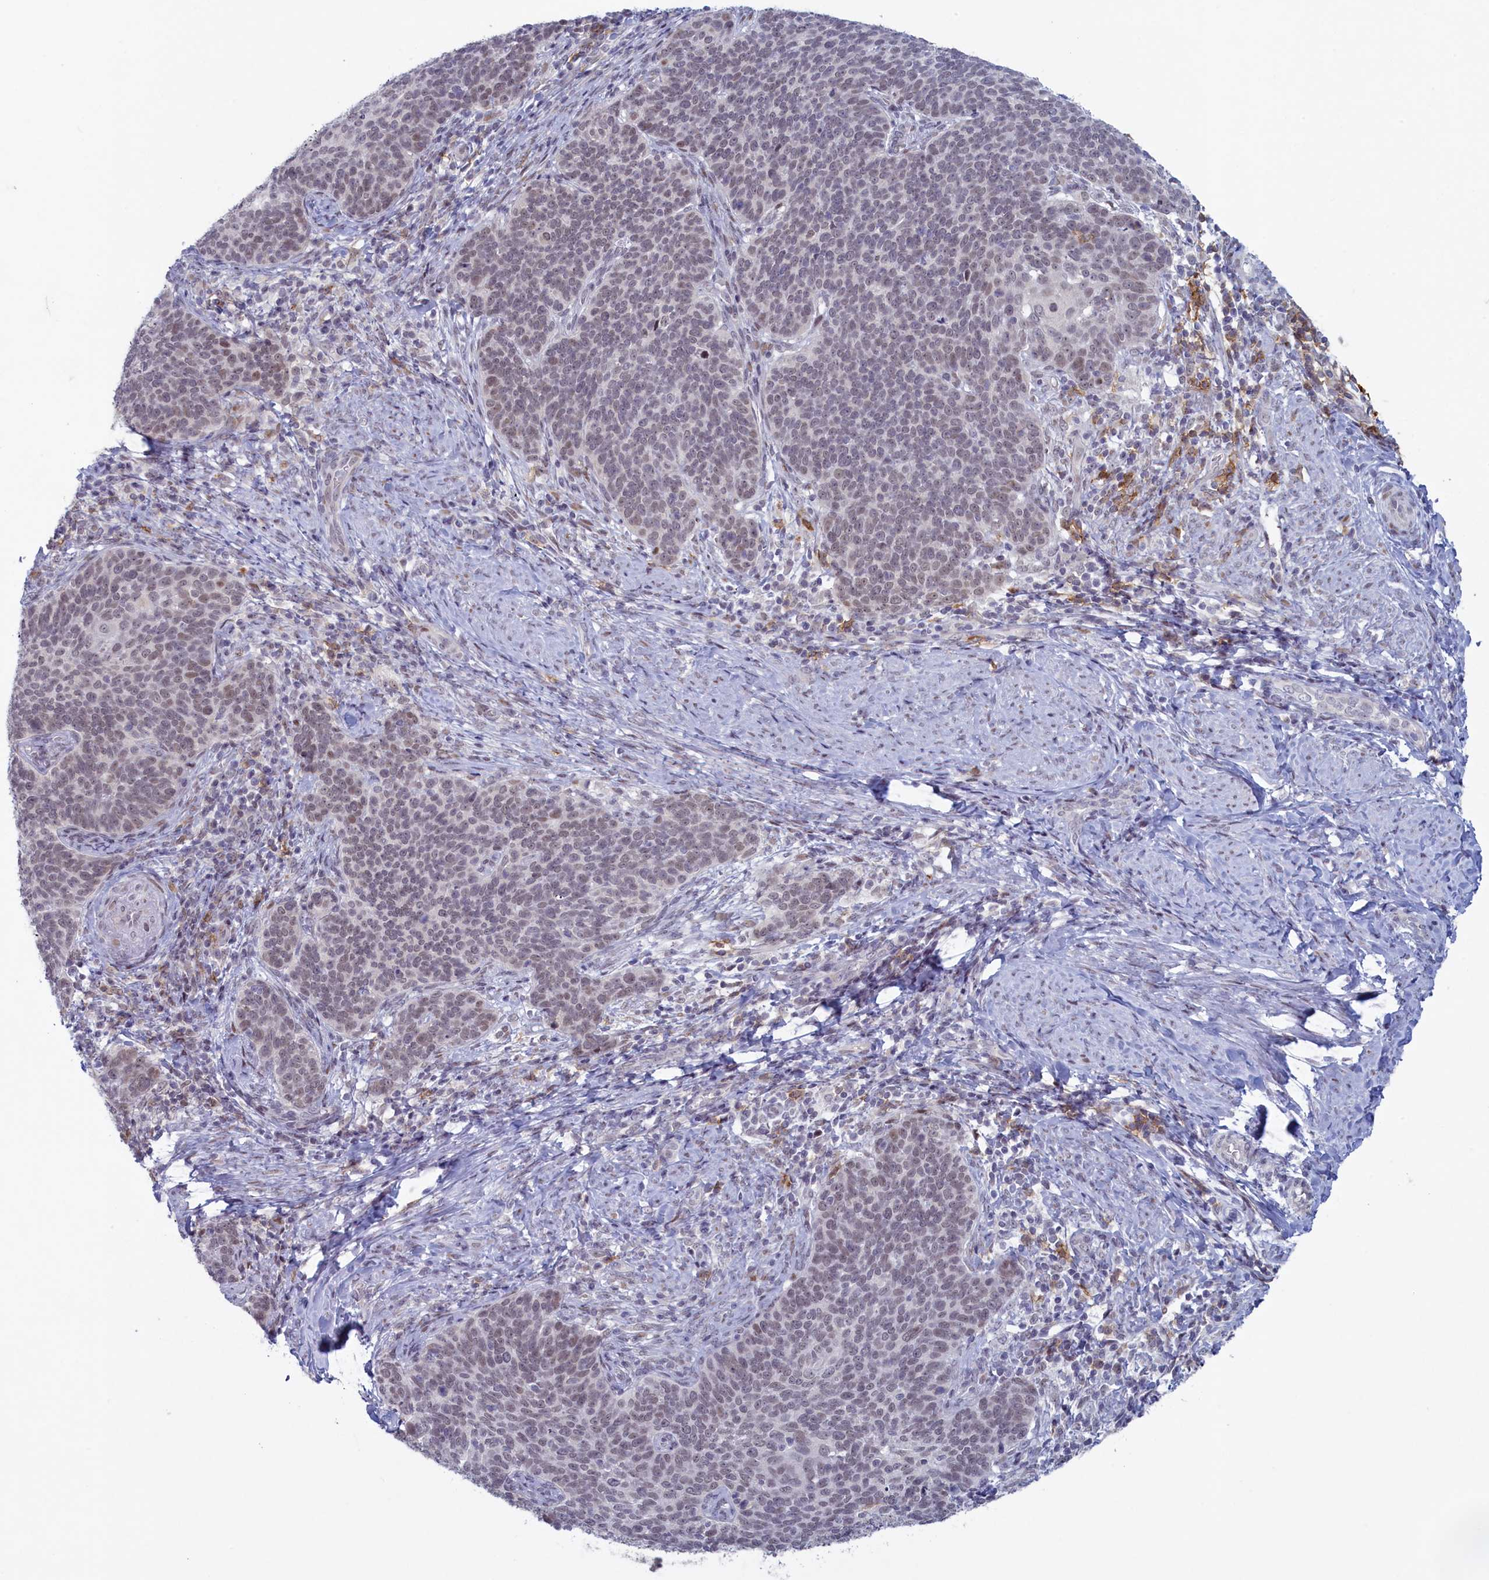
{"staining": {"intensity": "weak", "quantity": "<25%", "location": "nuclear"}, "tissue": "cervical cancer", "cell_type": "Tumor cells", "image_type": "cancer", "snomed": [{"axis": "morphology", "description": "Normal tissue, NOS"}, {"axis": "morphology", "description": "Squamous cell carcinoma, NOS"}, {"axis": "topography", "description": "Cervix"}], "caption": "Squamous cell carcinoma (cervical) was stained to show a protein in brown. There is no significant positivity in tumor cells.", "gene": "ATF7IP2", "patient": {"sex": "female", "age": 39}}